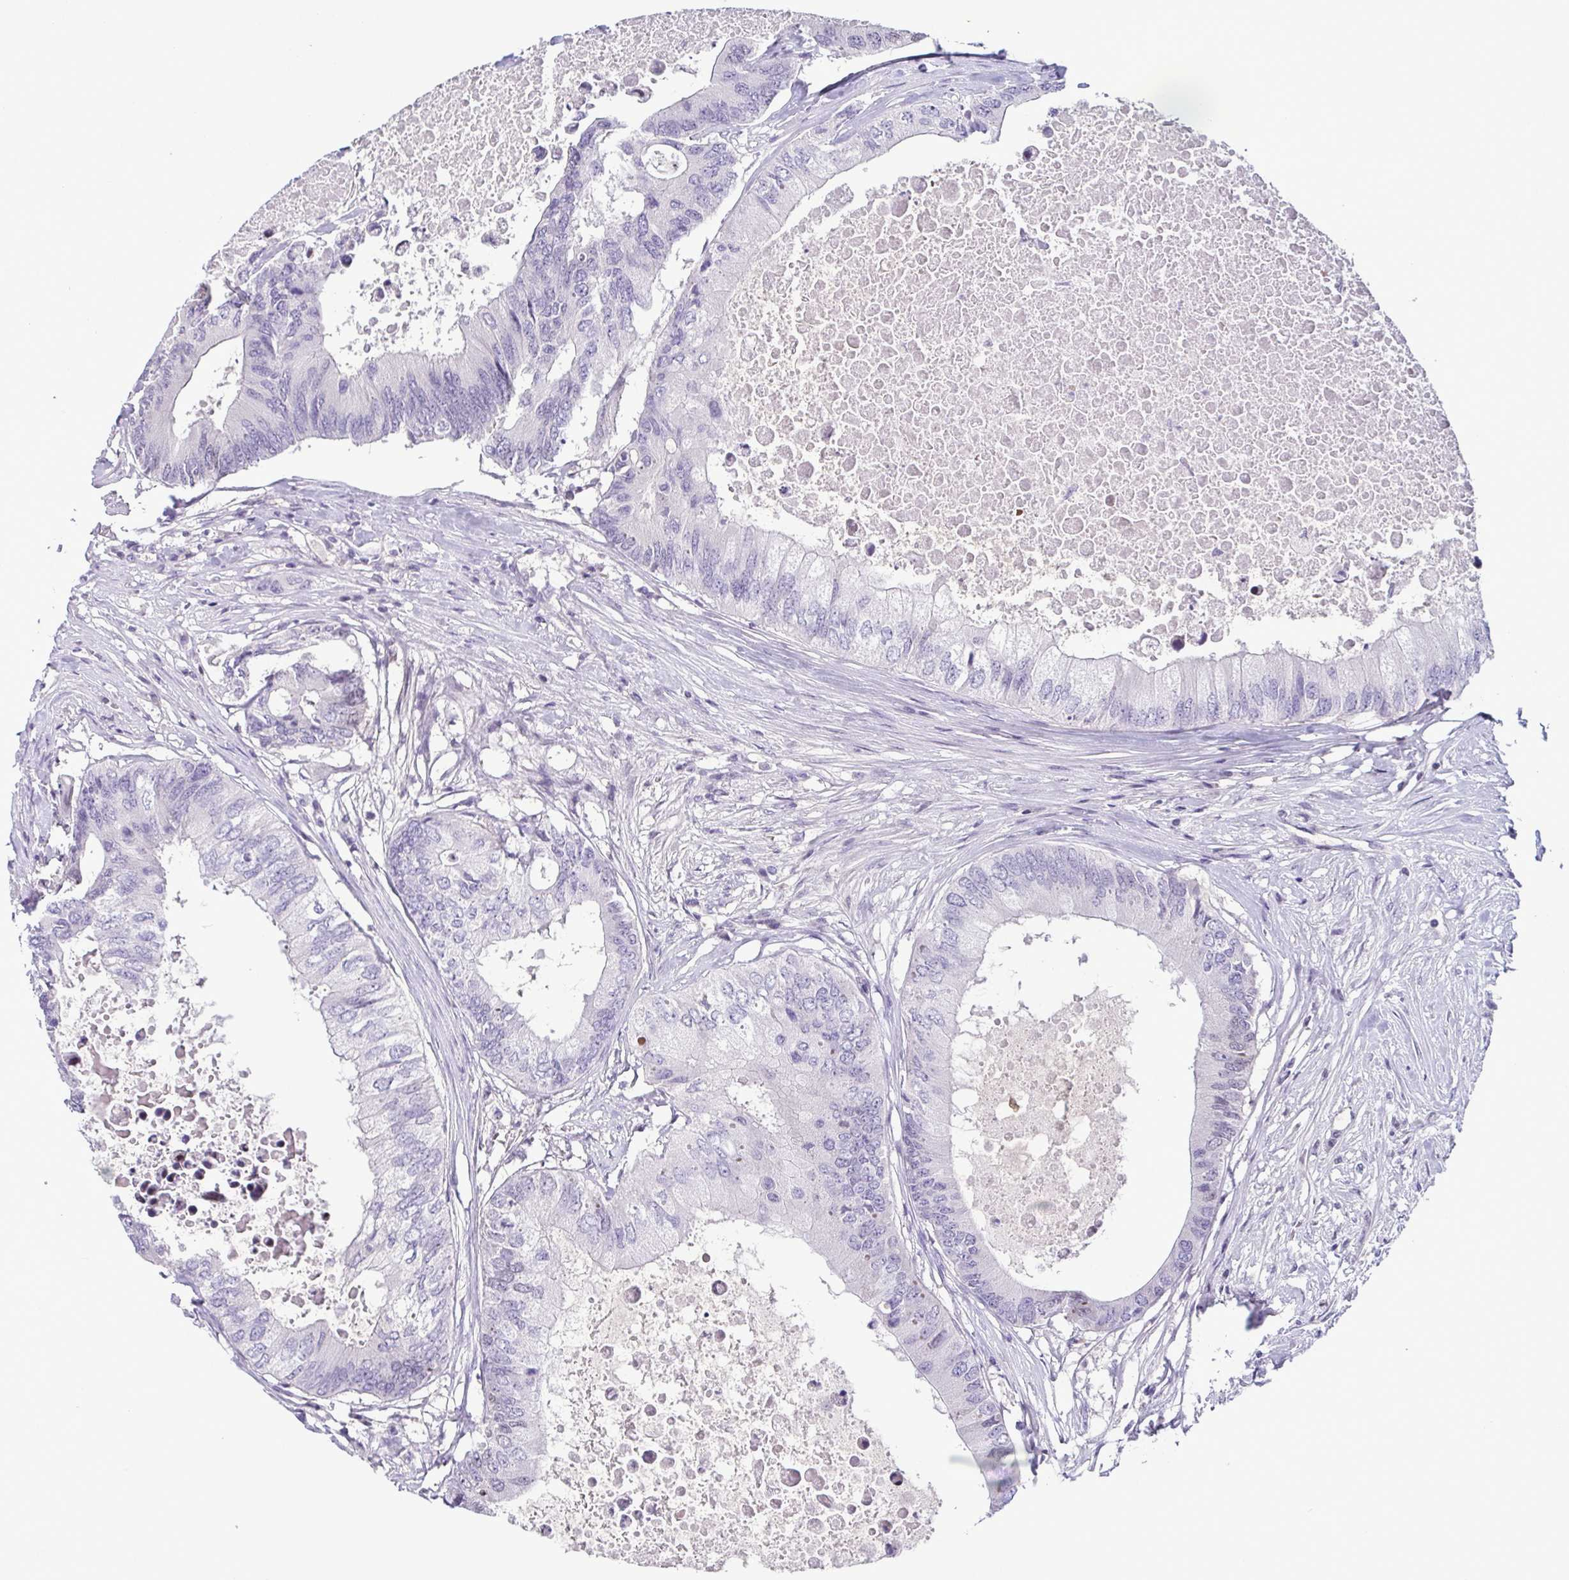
{"staining": {"intensity": "negative", "quantity": "none", "location": "none"}, "tissue": "colorectal cancer", "cell_type": "Tumor cells", "image_type": "cancer", "snomed": [{"axis": "morphology", "description": "Adenocarcinoma, NOS"}, {"axis": "topography", "description": "Colon"}], "caption": "The immunohistochemistry (IHC) micrograph has no significant expression in tumor cells of adenocarcinoma (colorectal) tissue.", "gene": "IRF1", "patient": {"sex": "male", "age": 71}}